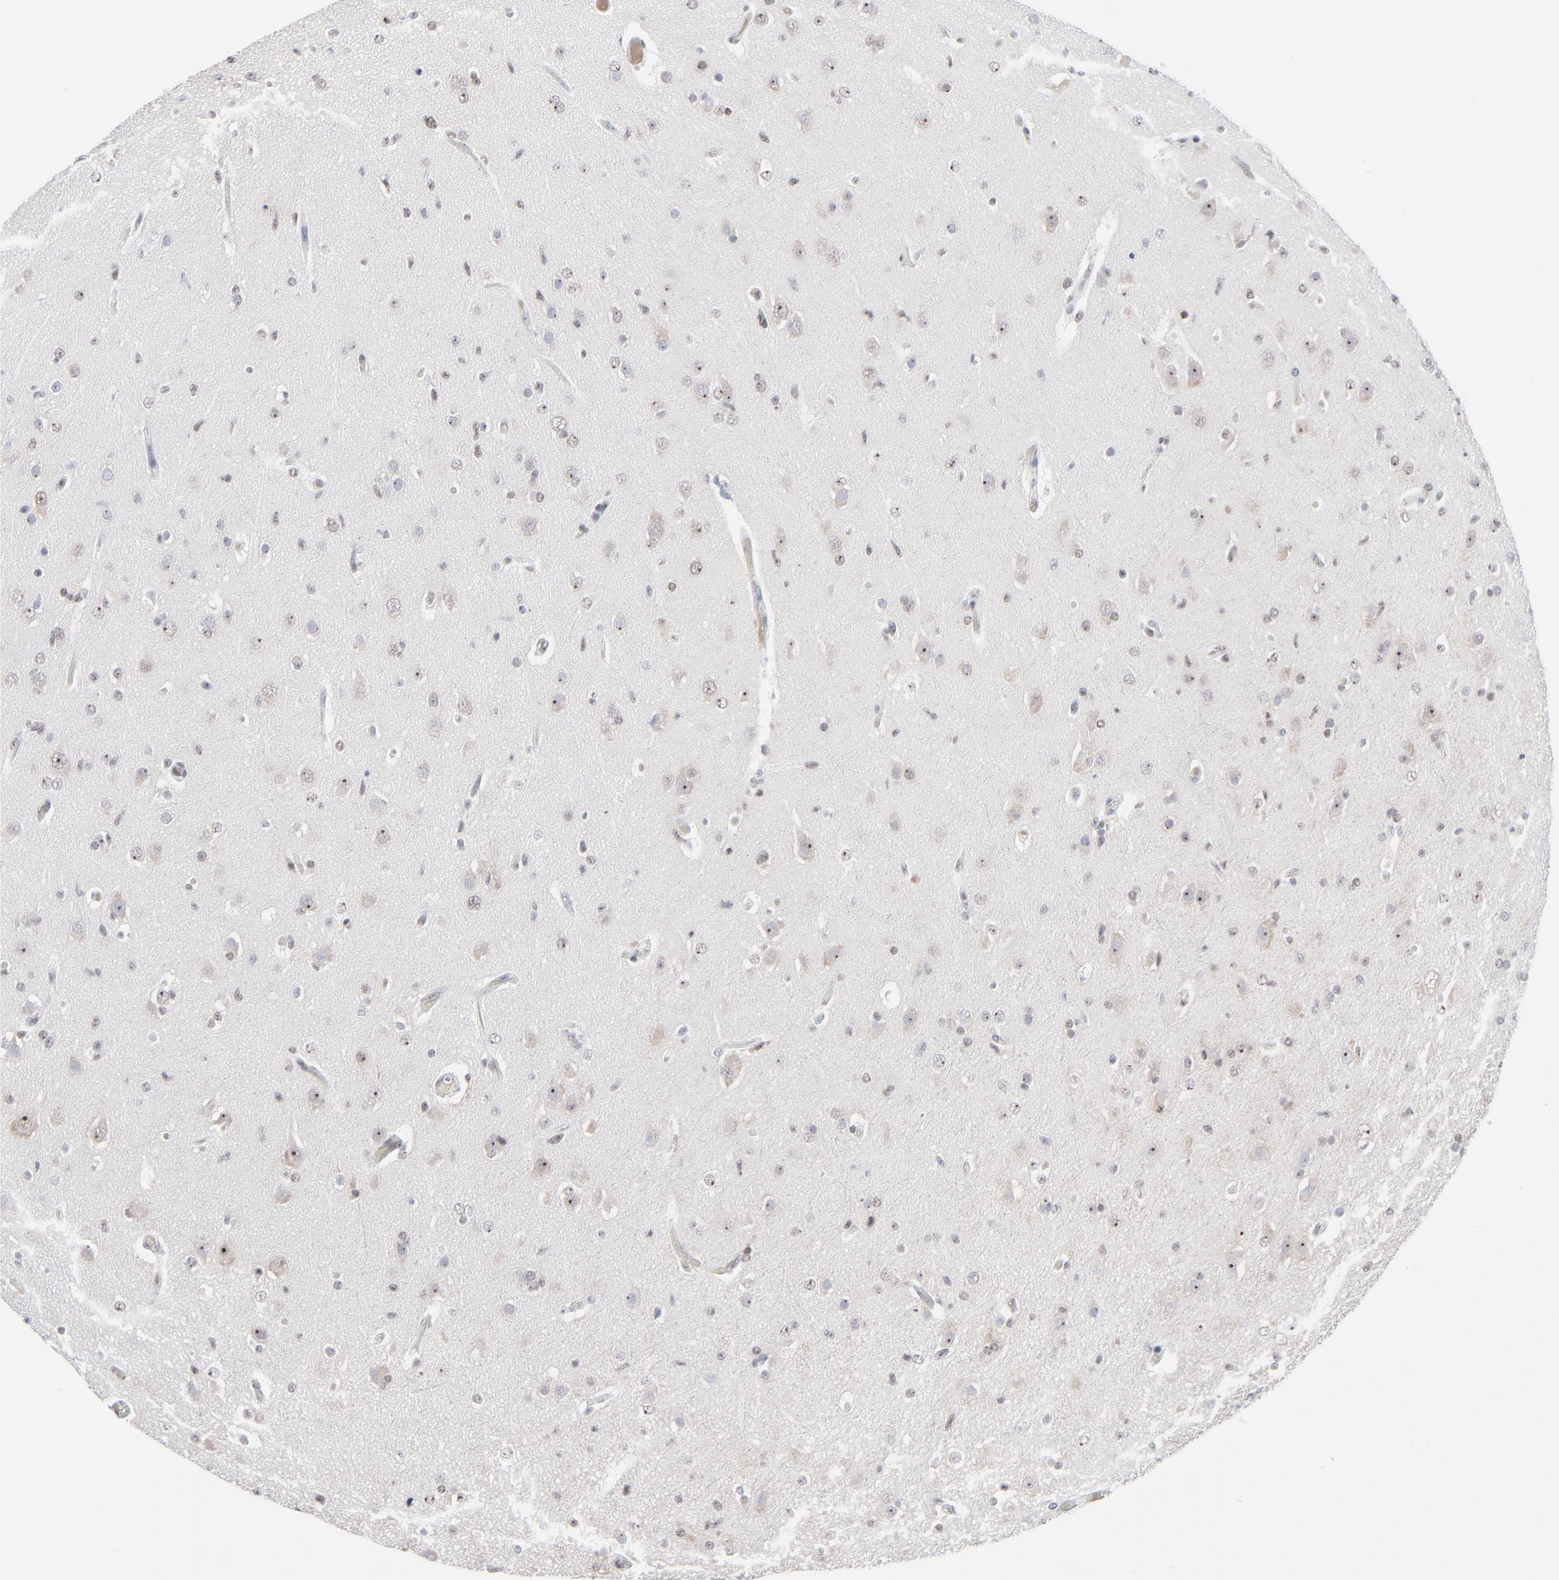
{"staining": {"intensity": "moderate", "quantity": "25%-75%", "location": "nuclear"}, "tissue": "glioma", "cell_type": "Tumor cells", "image_type": "cancer", "snomed": [{"axis": "morphology", "description": "Glioma, malignant, High grade"}, {"axis": "topography", "description": "Brain"}], "caption": "Immunohistochemical staining of glioma displays moderate nuclear protein expression in approximately 25%-75% of tumor cells.", "gene": "MPHOSPH6", "patient": {"sex": "male", "age": 33}}